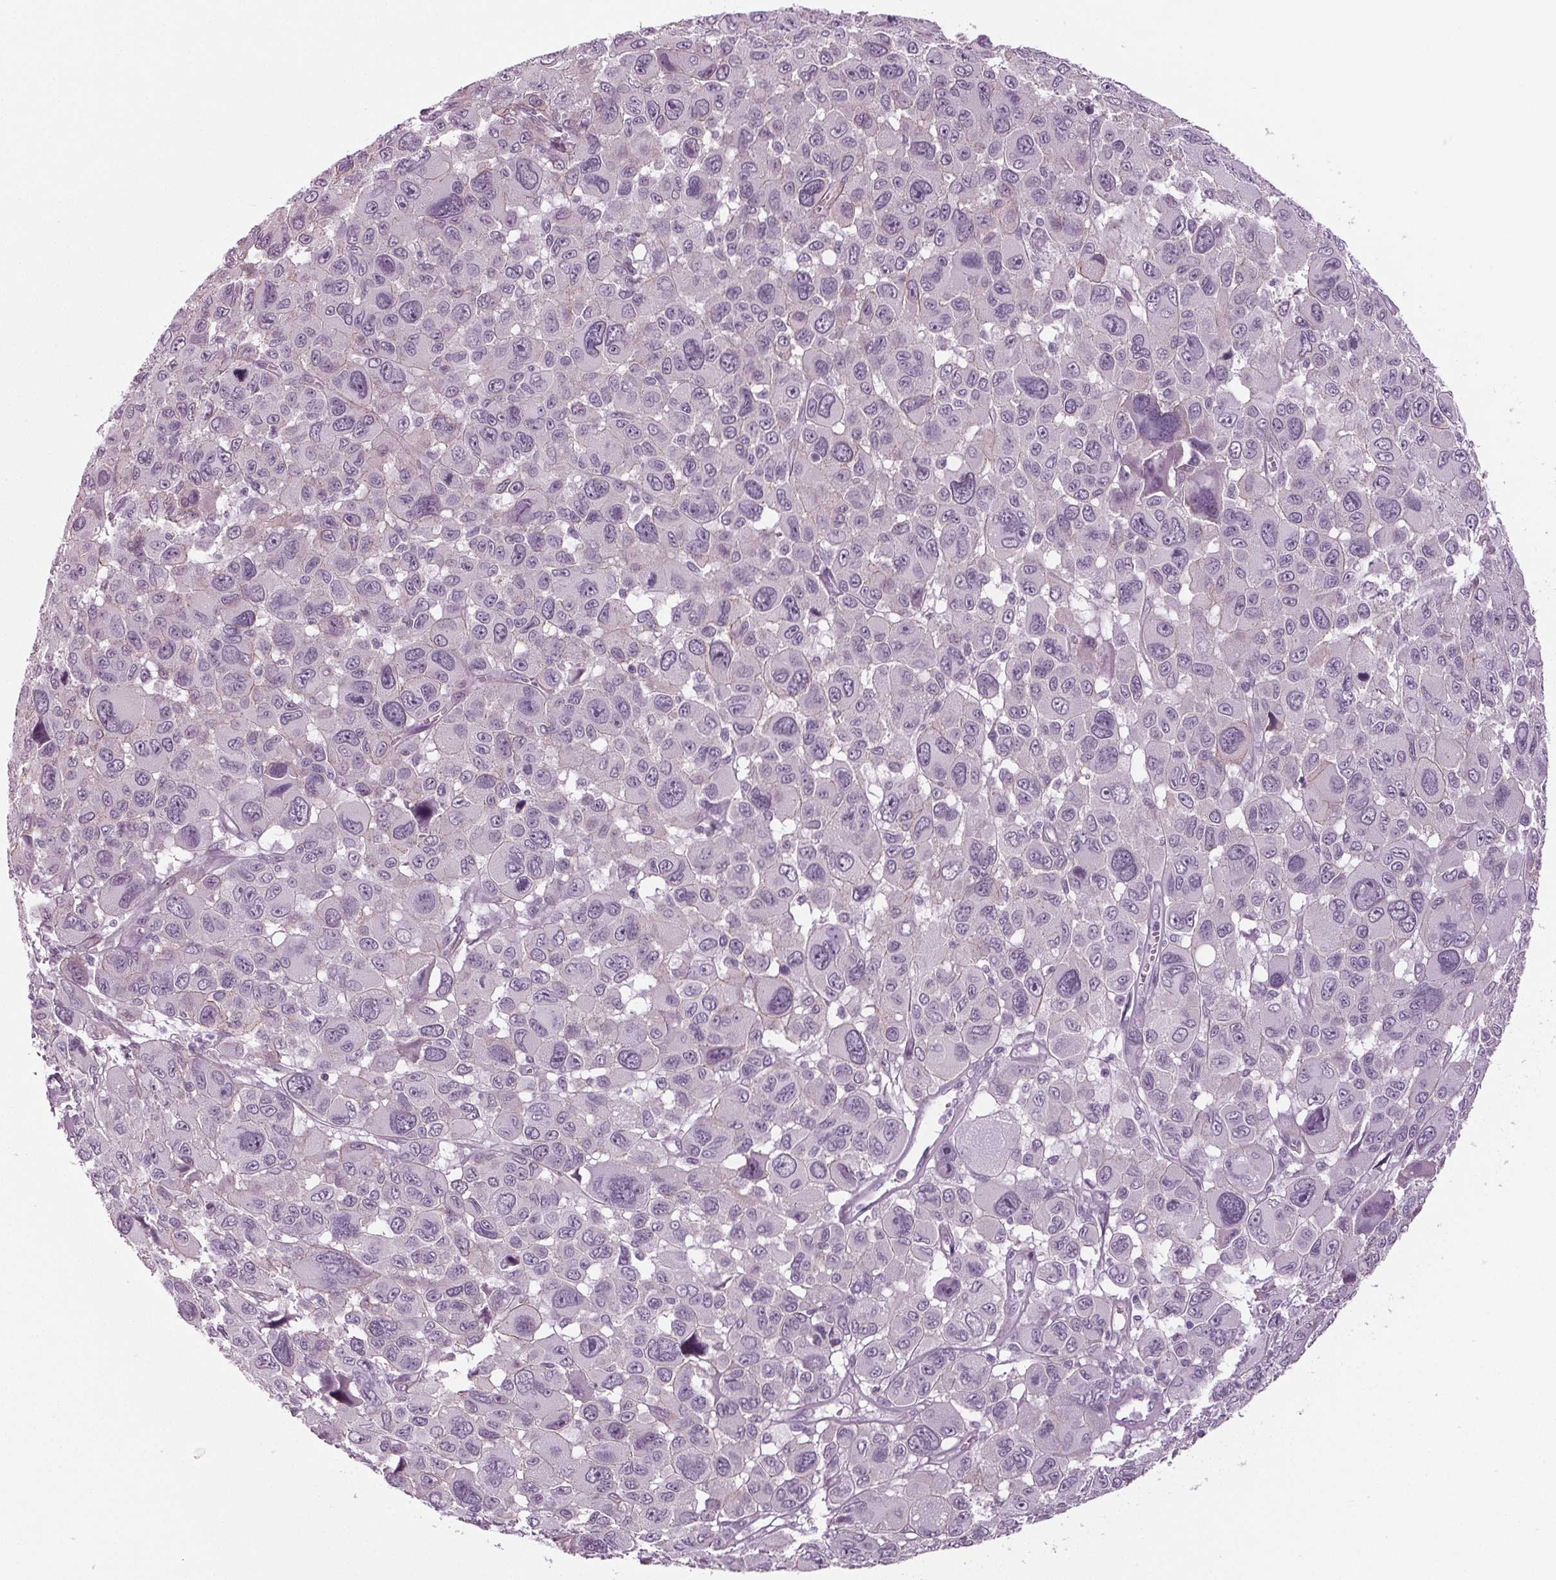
{"staining": {"intensity": "negative", "quantity": "none", "location": "none"}, "tissue": "melanoma", "cell_type": "Tumor cells", "image_type": "cancer", "snomed": [{"axis": "morphology", "description": "Malignant melanoma, NOS"}, {"axis": "topography", "description": "Skin"}], "caption": "Immunohistochemistry (IHC) micrograph of malignant melanoma stained for a protein (brown), which reveals no staining in tumor cells.", "gene": "BHLHE22", "patient": {"sex": "female", "age": 66}}